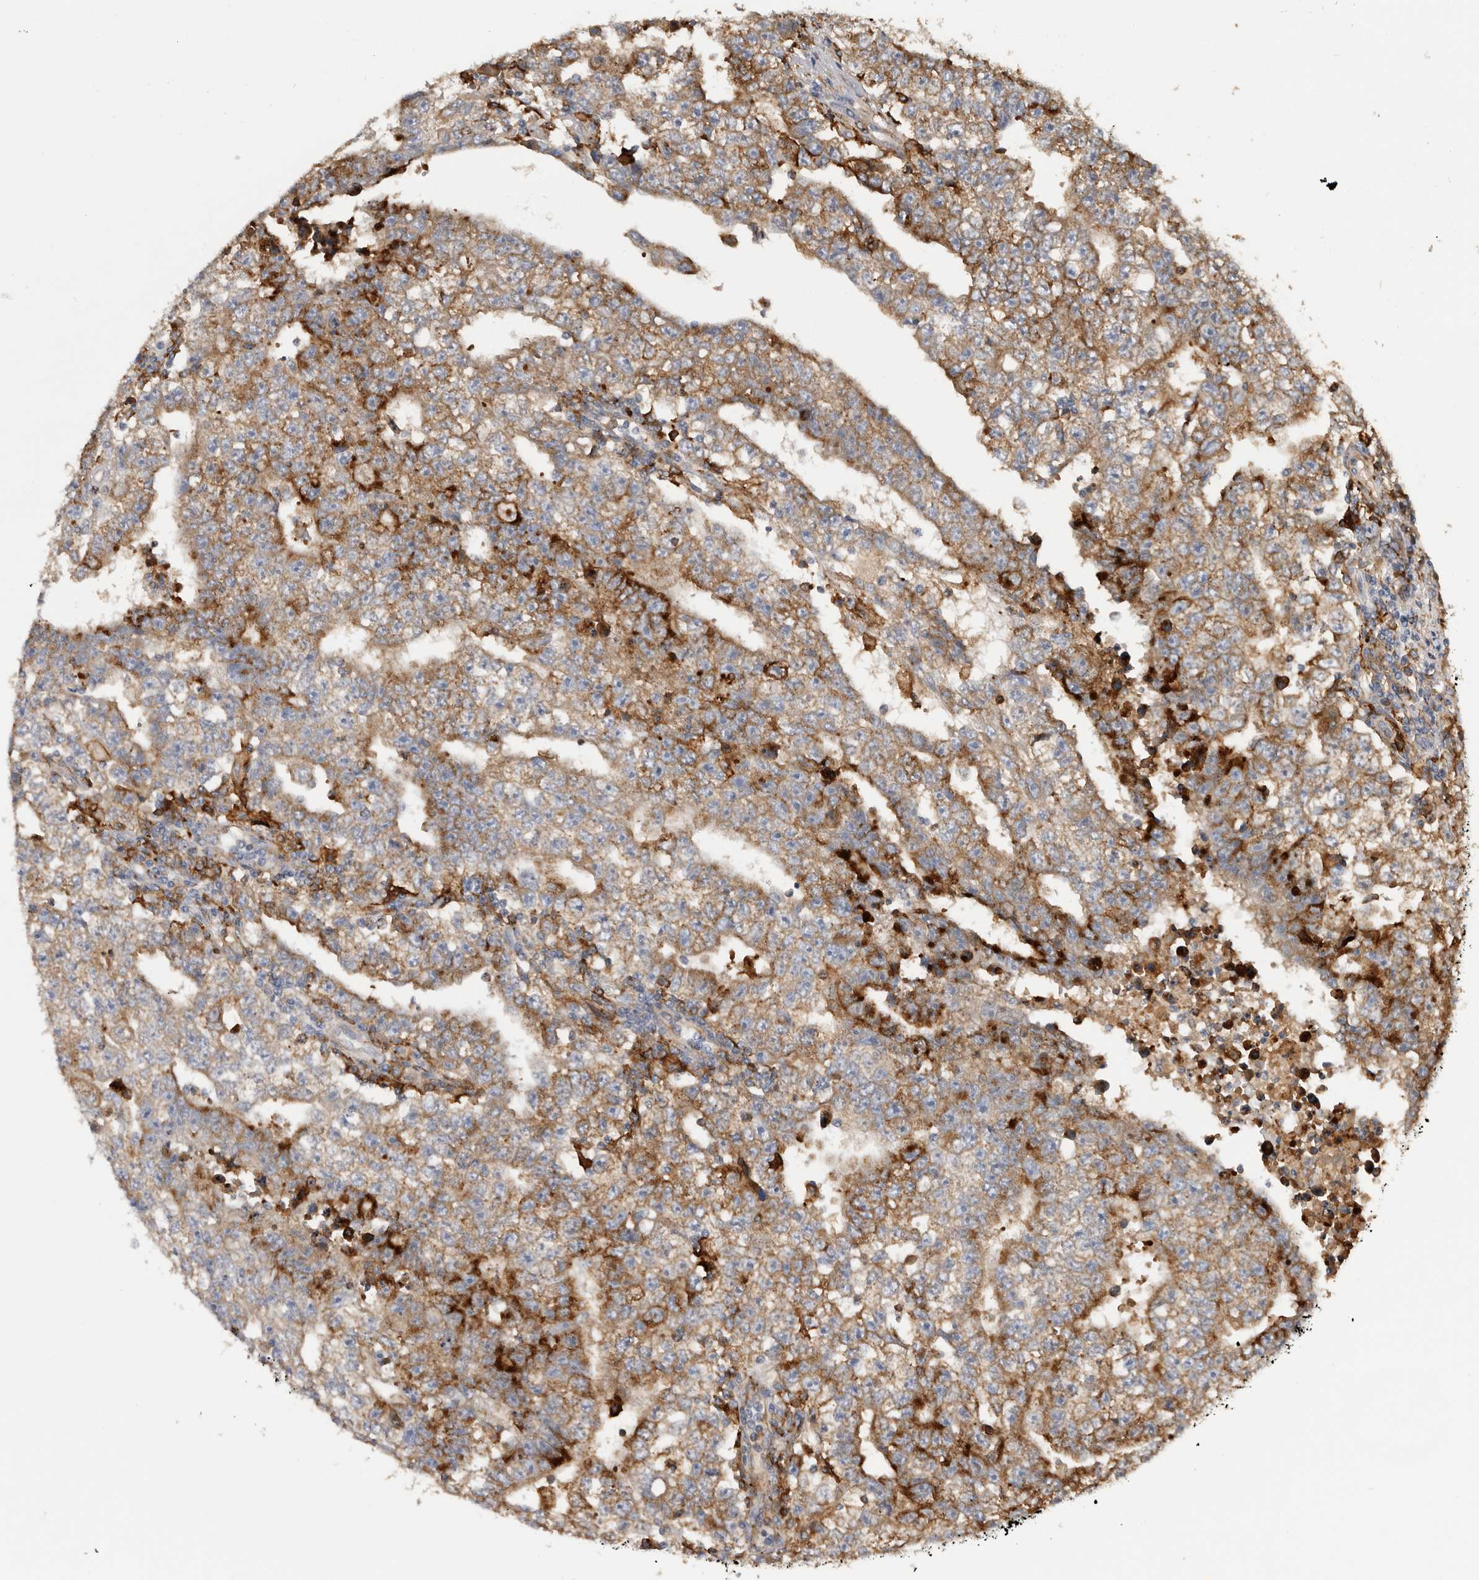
{"staining": {"intensity": "moderate", "quantity": ">75%", "location": "cytoplasmic/membranous"}, "tissue": "testis cancer", "cell_type": "Tumor cells", "image_type": "cancer", "snomed": [{"axis": "morphology", "description": "Carcinoma, Embryonal, NOS"}, {"axis": "topography", "description": "Testis"}], "caption": "DAB immunohistochemical staining of human testis cancer (embryonal carcinoma) displays moderate cytoplasmic/membranous protein expression in about >75% of tumor cells.", "gene": "TFRC", "patient": {"sex": "male", "age": 25}}